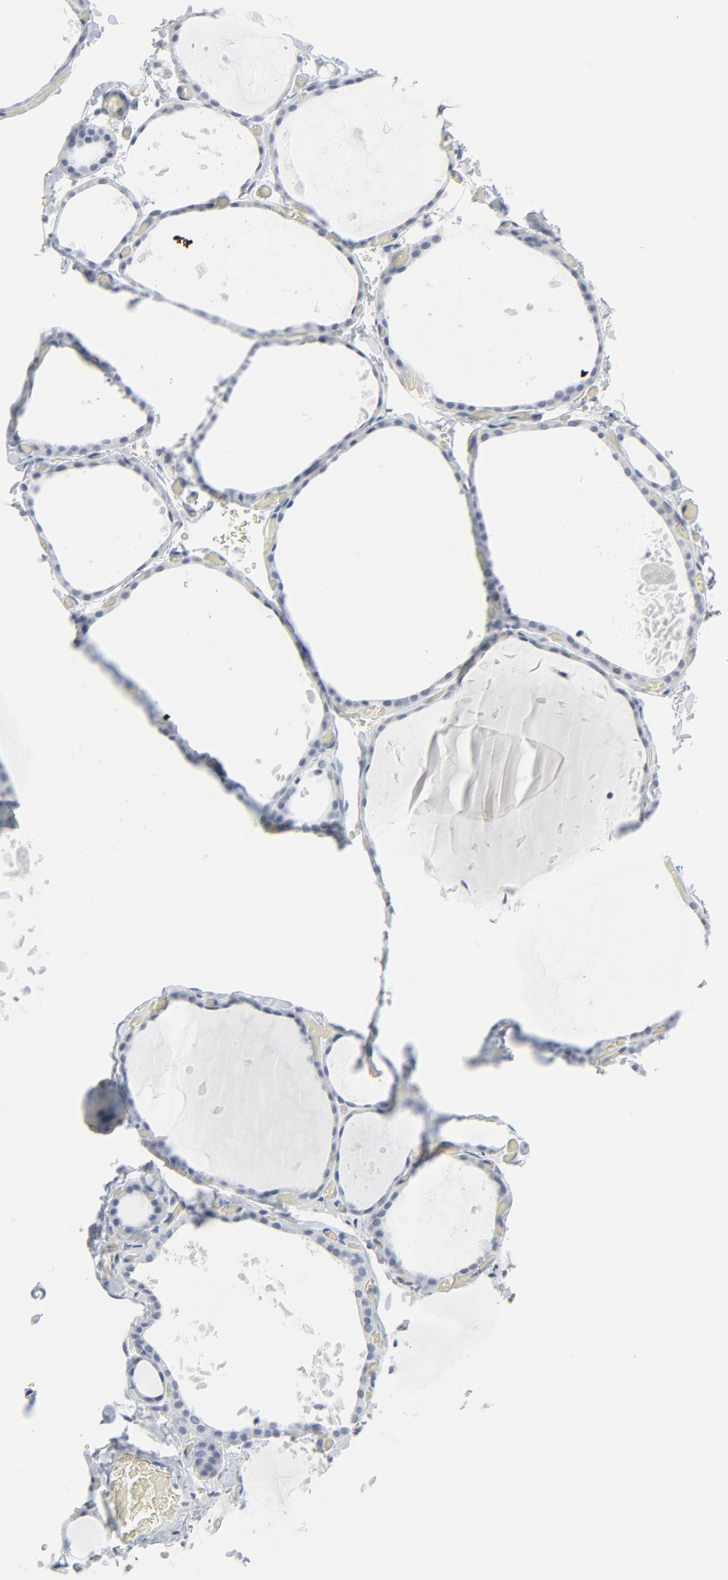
{"staining": {"intensity": "negative", "quantity": "none", "location": "none"}, "tissue": "thyroid gland", "cell_type": "Glandular cells", "image_type": "normal", "snomed": [{"axis": "morphology", "description": "Normal tissue, NOS"}, {"axis": "topography", "description": "Thyroid gland"}], "caption": "IHC of normal human thyroid gland shows no staining in glandular cells. Nuclei are stained in blue.", "gene": "MITF", "patient": {"sex": "female", "age": 75}}